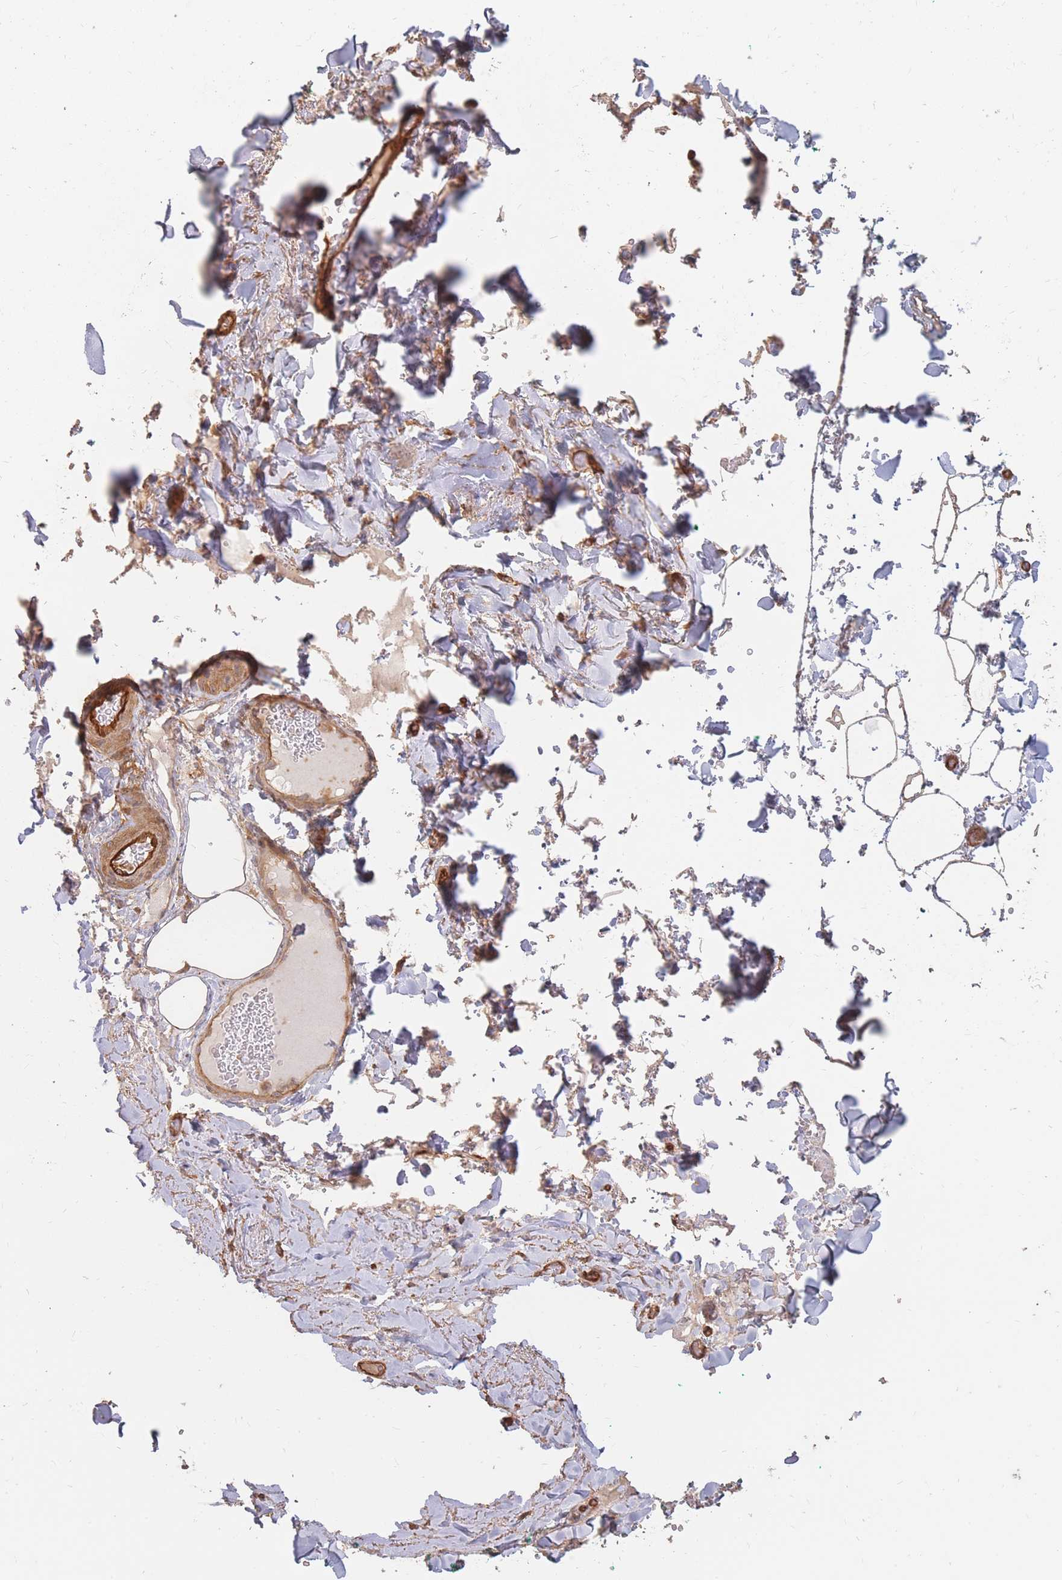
{"staining": {"intensity": "moderate", "quantity": ">75%", "location": "cytoplasmic/membranous"}, "tissue": "adipose tissue", "cell_type": "Adipocytes", "image_type": "normal", "snomed": [{"axis": "morphology", "description": "Normal tissue, NOS"}, {"axis": "topography", "description": "Rectum"}, {"axis": "topography", "description": "Peripheral nerve tissue"}], "caption": "A brown stain labels moderate cytoplasmic/membranous staining of a protein in adipocytes of benign human adipose tissue.", "gene": "PLS3", "patient": {"sex": "female", "age": 69}}